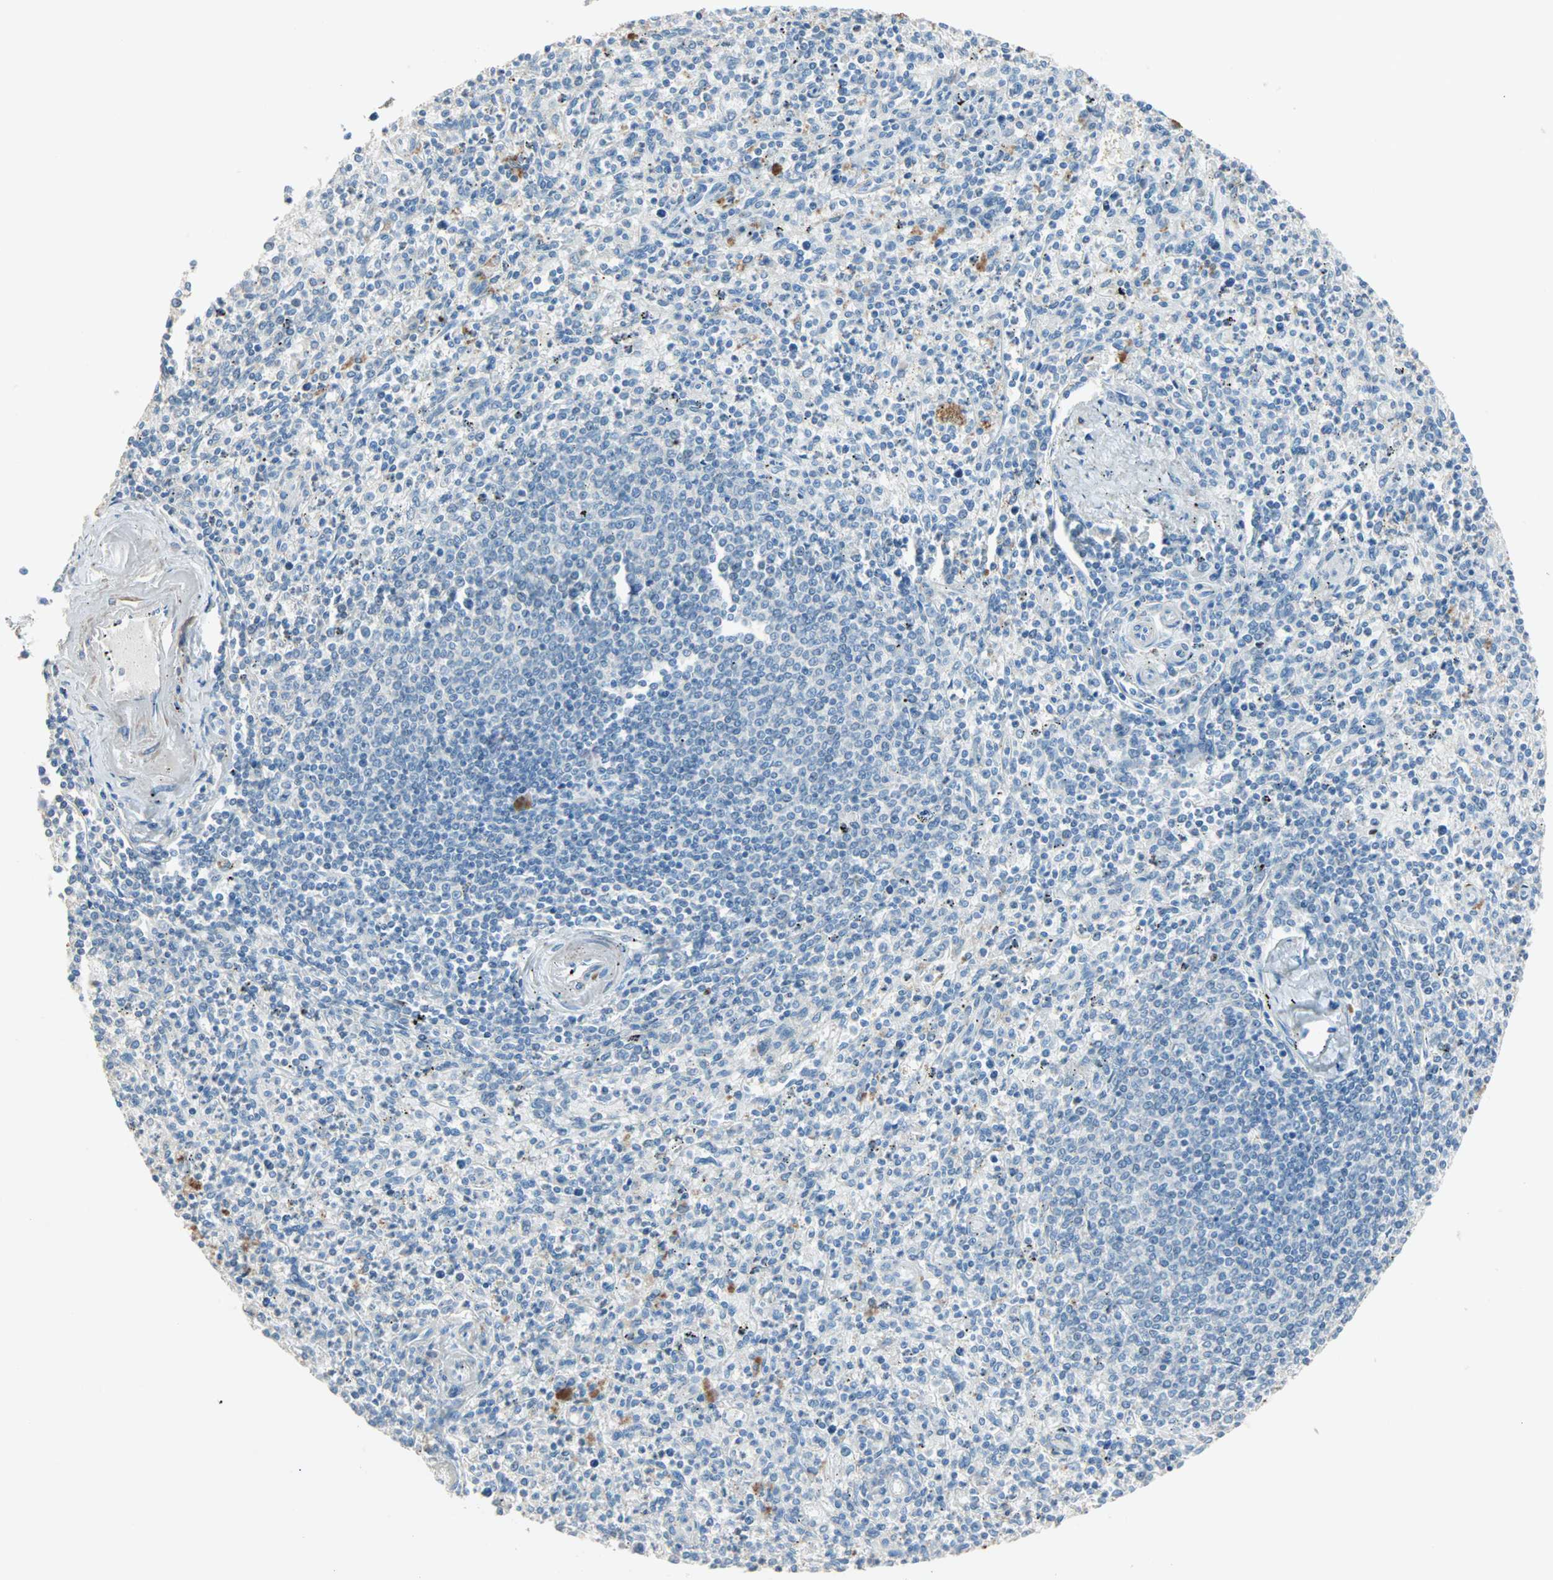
{"staining": {"intensity": "negative", "quantity": "none", "location": "none"}, "tissue": "spleen", "cell_type": "Cells in red pulp", "image_type": "normal", "snomed": [{"axis": "morphology", "description": "Normal tissue, NOS"}, {"axis": "topography", "description": "Spleen"}], "caption": "IHC photomicrograph of benign spleen: spleen stained with DAB shows no significant protein staining in cells in red pulp. (Stains: DAB (3,3'-diaminobenzidine) immunohistochemistry (IHC) with hematoxylin counter stain, Microscopy: brightfield microscopy at high magnification).", "gene": "ACVRL1", "patient": {"sex": "male", "age": 72}}